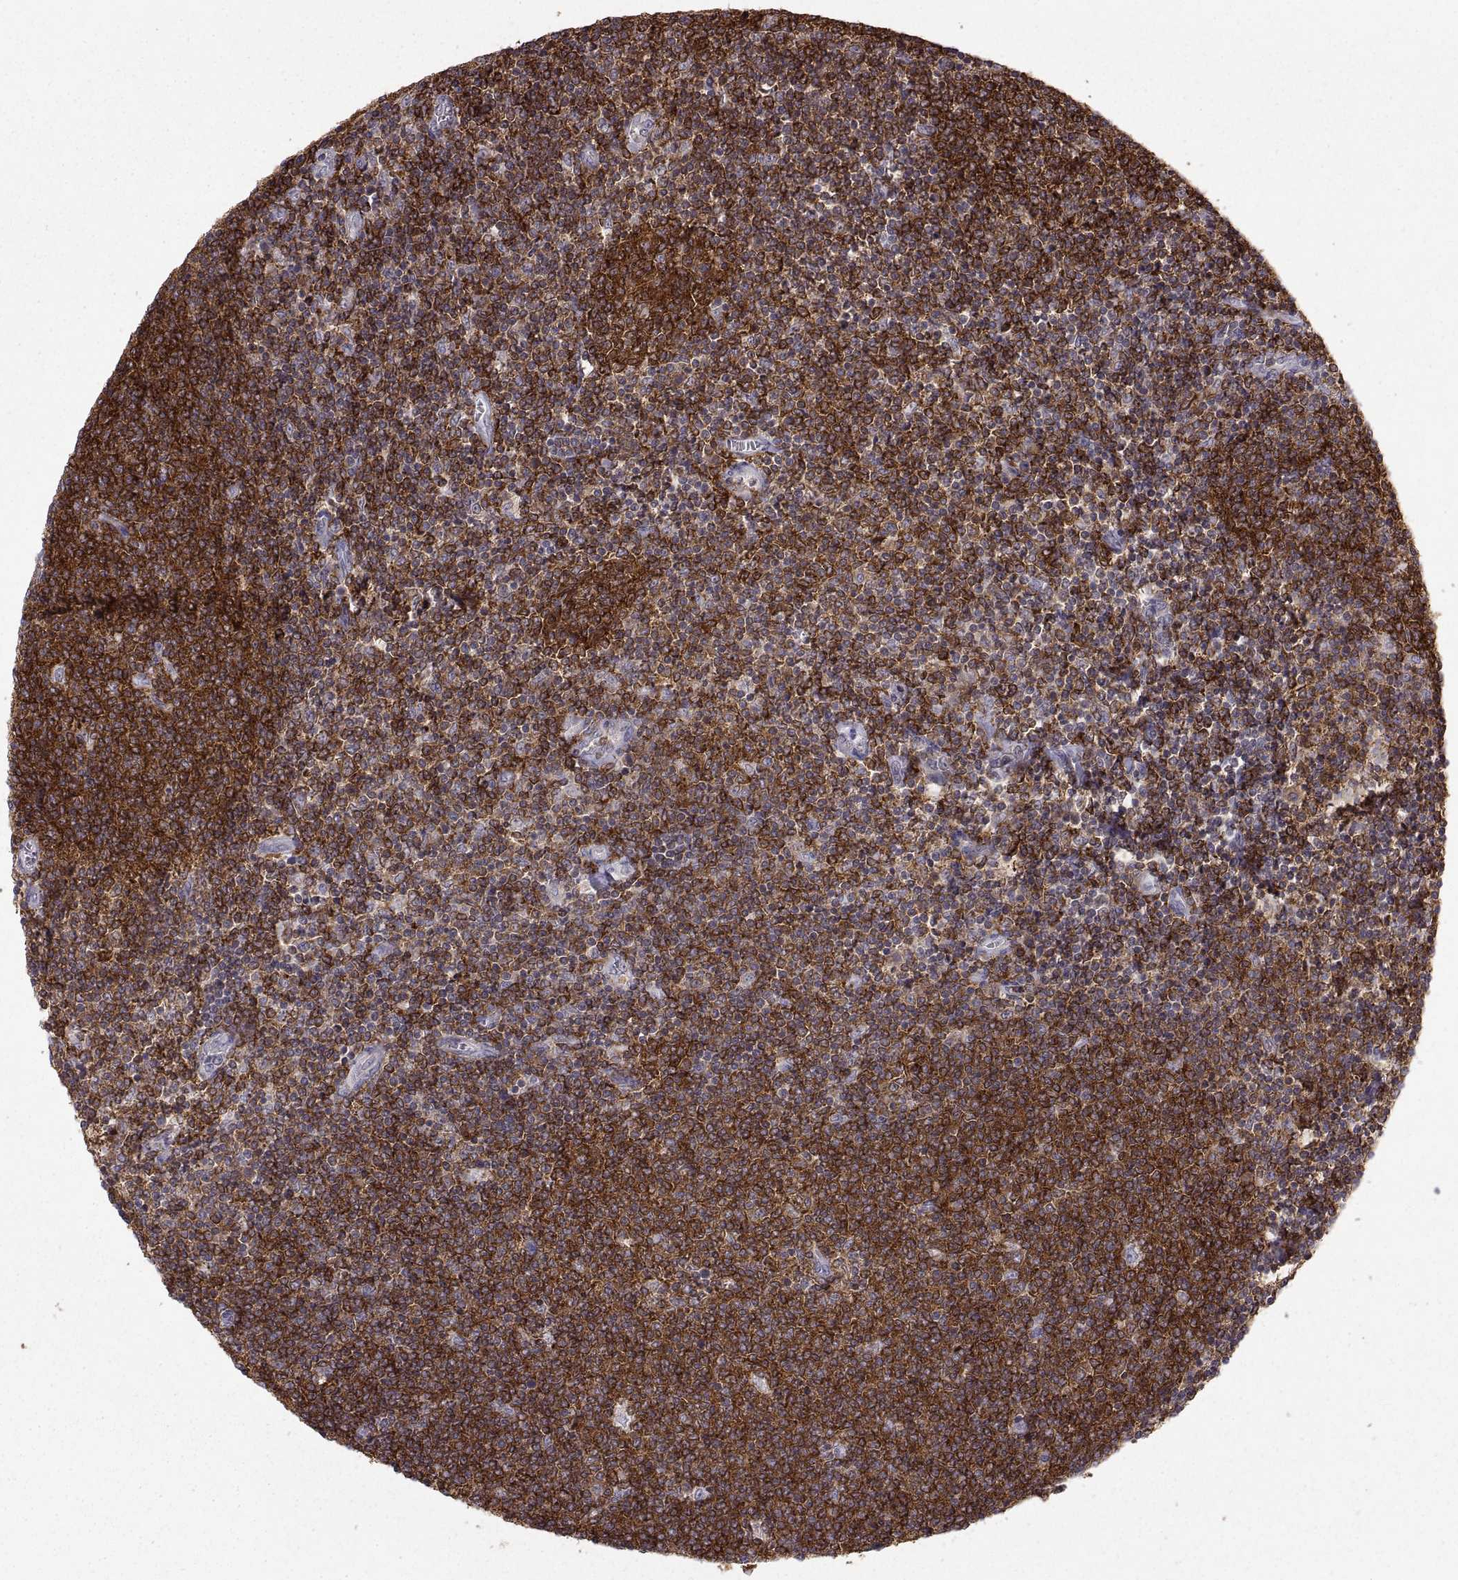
{"staining": {"intensity": "strong", "quantity": ">75%", "location": "cytoplasmic/membranous"}, "tissue": "lymphoma", "cell_type": "Tumor cells", "image_type": "cancer", "snomed": [{"axis": "morphology", "description": "Malignant lymphoma, non-Hodgkin's type, Low grade"}, {"axis": "topography", "description": "Lymph node"}], "caption": "Malignant lymphoma, non-Hodgkin's type (low-grade) stained with IHC shows strong cytoplasmic/membranous staining in approximately >75% of tumor cells.", "gene": "EZR", "patient": {"sex": "male", "age": 52}}